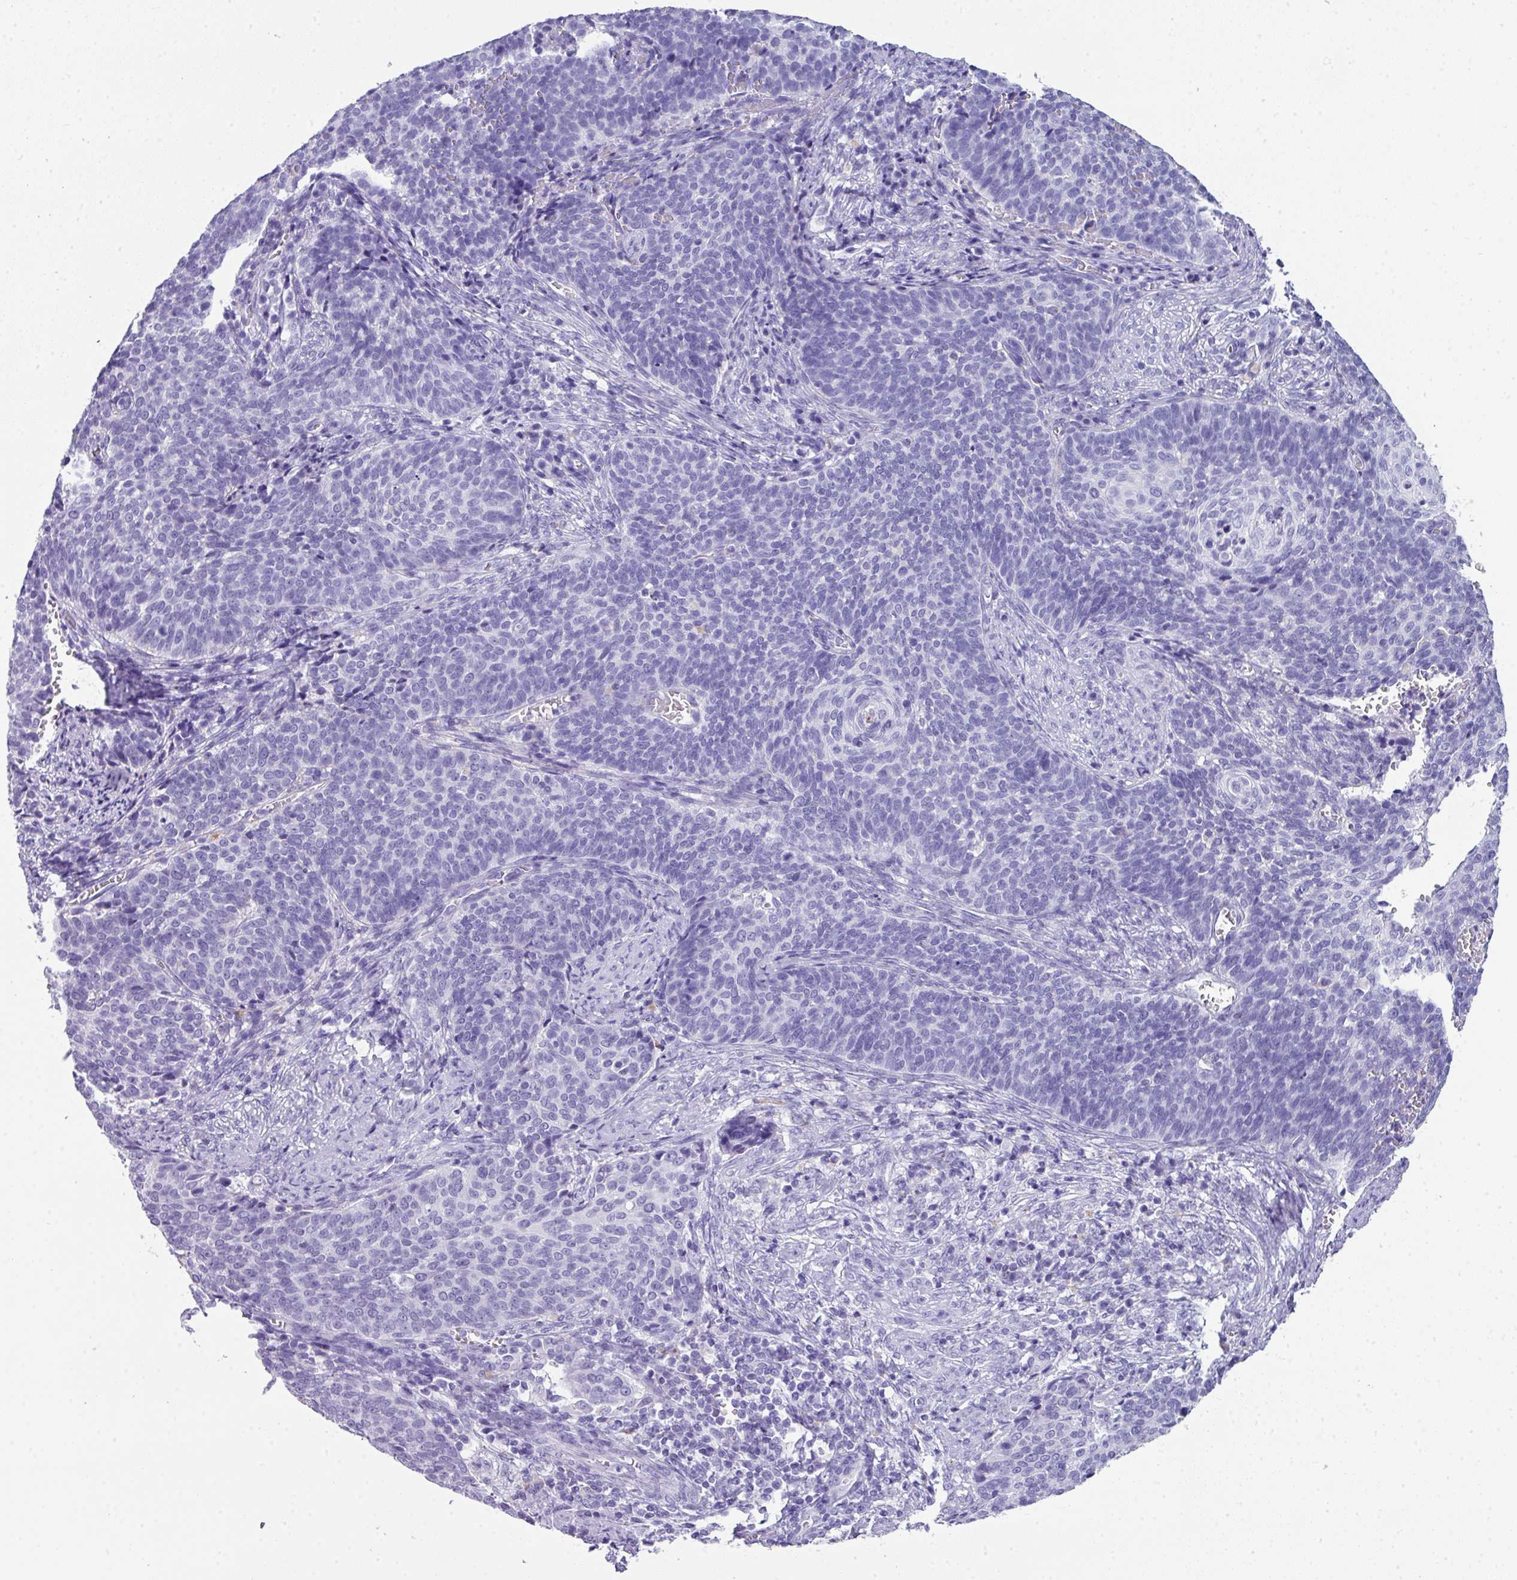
{"staining": {"intensity": "negative", "quantity": "none", "location": "none"}, "tissue": "cervical cancer", "cell_type": "Tumor cells", "image_type": "cancer", "snomed": [{"axis": "morphology", "description": "Normal tissue, NOS"}, {"axis": "morphology", "description": "Squamous cell carcinoma, NOS"}, {"axis": "topography", "description": "Cervix"}], "caption": "Immunohistochemical staining of cervical cancer (squamous cell carcinoma) shows no significant expression in tumor cells.", "gene": "ZNF568", "patient": {"sex": "female", "age": 39}}